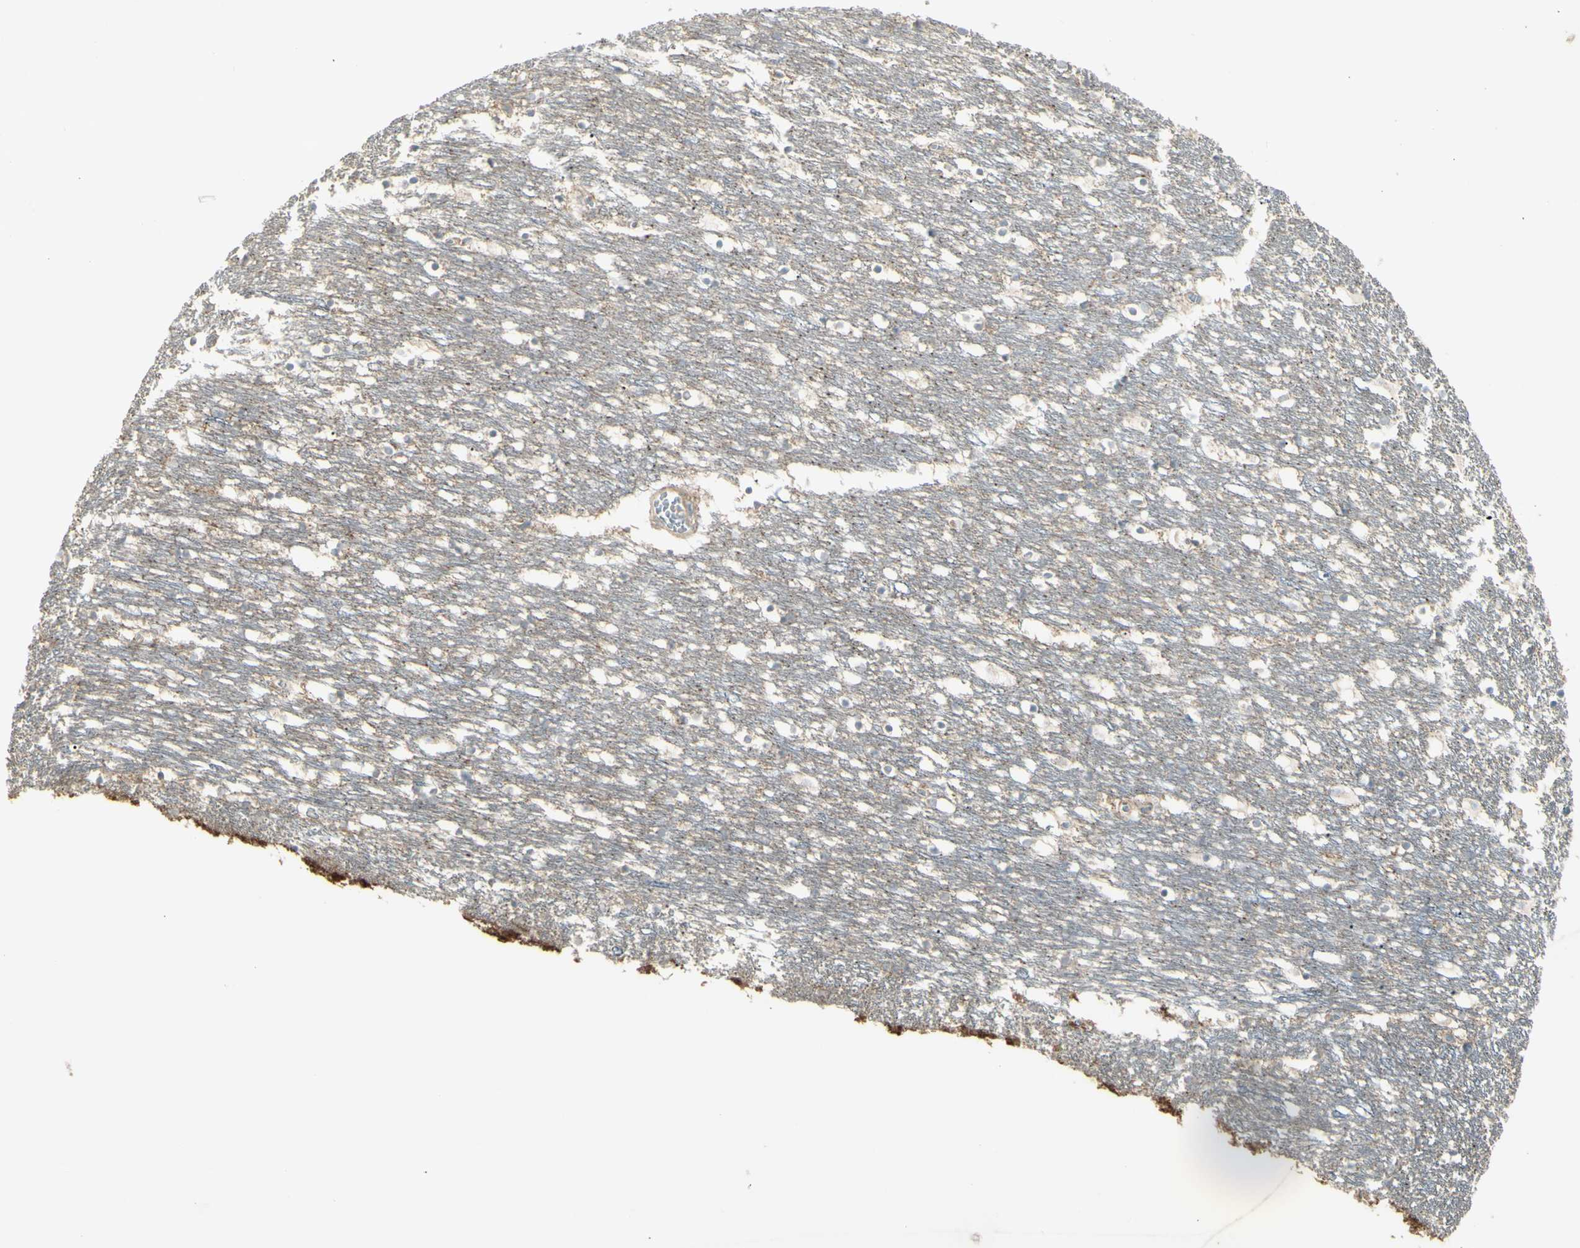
{"staining": {"intensity": "weak", "quantity": "25%-75%", "location": "cytoplasmic/membranous"}, "tissue": "caudate", "cell_type": "Glial cells", "image_type": "normal", "snomed": [{"axis": "morphology", "description": "Normal tissue, NOS"}, {"axis": "topography", "description": "Lateral ventricle wall"}], "caption": "High-magnification brightfield microscopy of unremarkable caudate stained with DAB (3,3'-diaminobenzidine) (brown) and counterstained with hematoxylin (blue). glial cells exhibit weak cytoplasmic/membranous staining is seen in about25%-75% of cells. (IHC, brightfield microscopy, high magnification).", "gene": "CD276", "patient": {"sex": "male", "age": 45}}